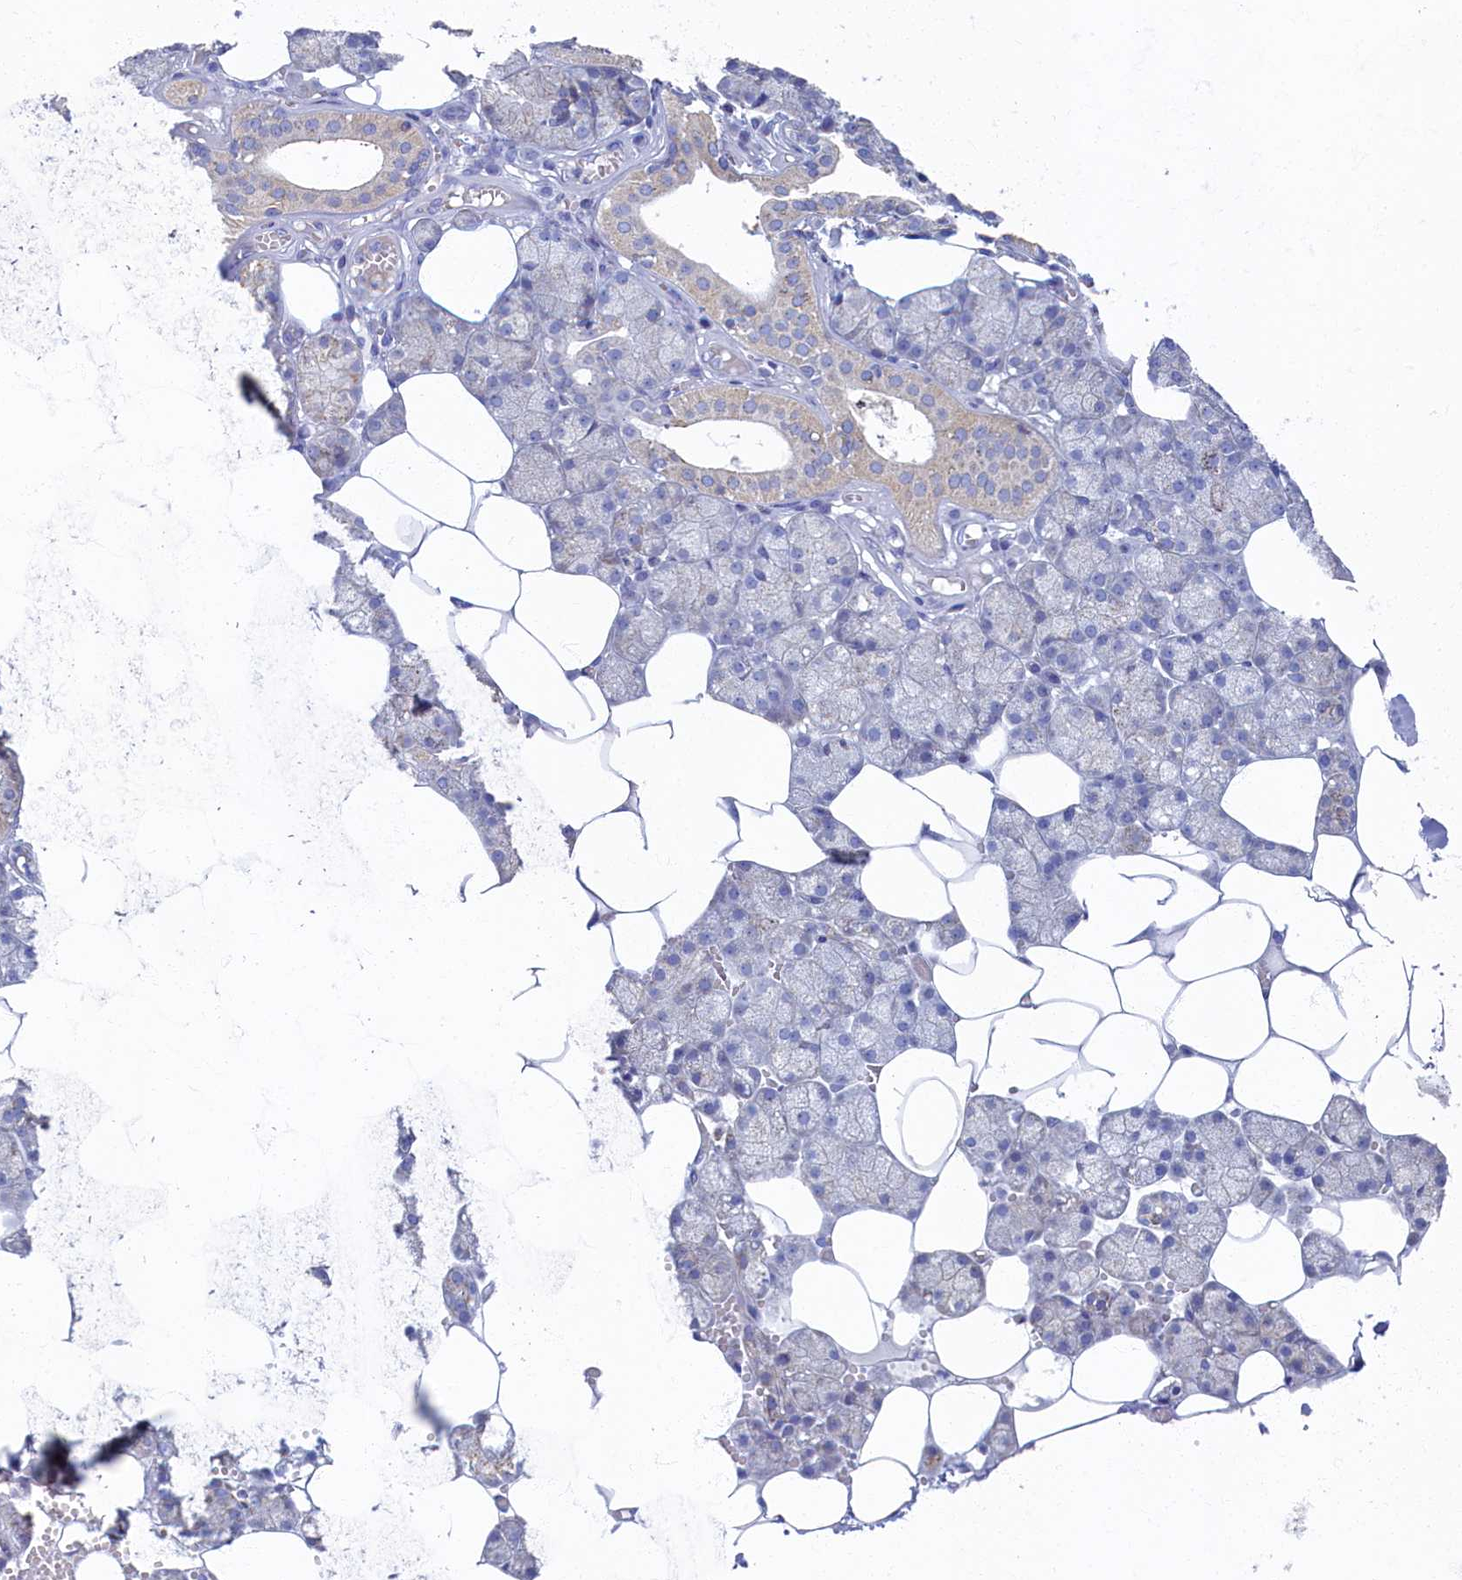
{"staining": {"intensity": "weak", "quantity": "<25%", "location": "cytoplasmic/membranous"}, "tissue": "salivary gland", "cell_type": "Glandular cells", "image_type": "normal", "snomed": [{"axis": "morphology", "description": "Normal tissue, NOS"}, {"axis": "topography", "description": "Salivary gland"}], "caption": "There is no significant staining in glandular cells of salivary gland. (DAB (3,3'-diaminobenzidine) immunohistochemistry (IHC), high magnification).", "gene": "OCIAD2", "patient": {"sex": "male", "age": 62}}